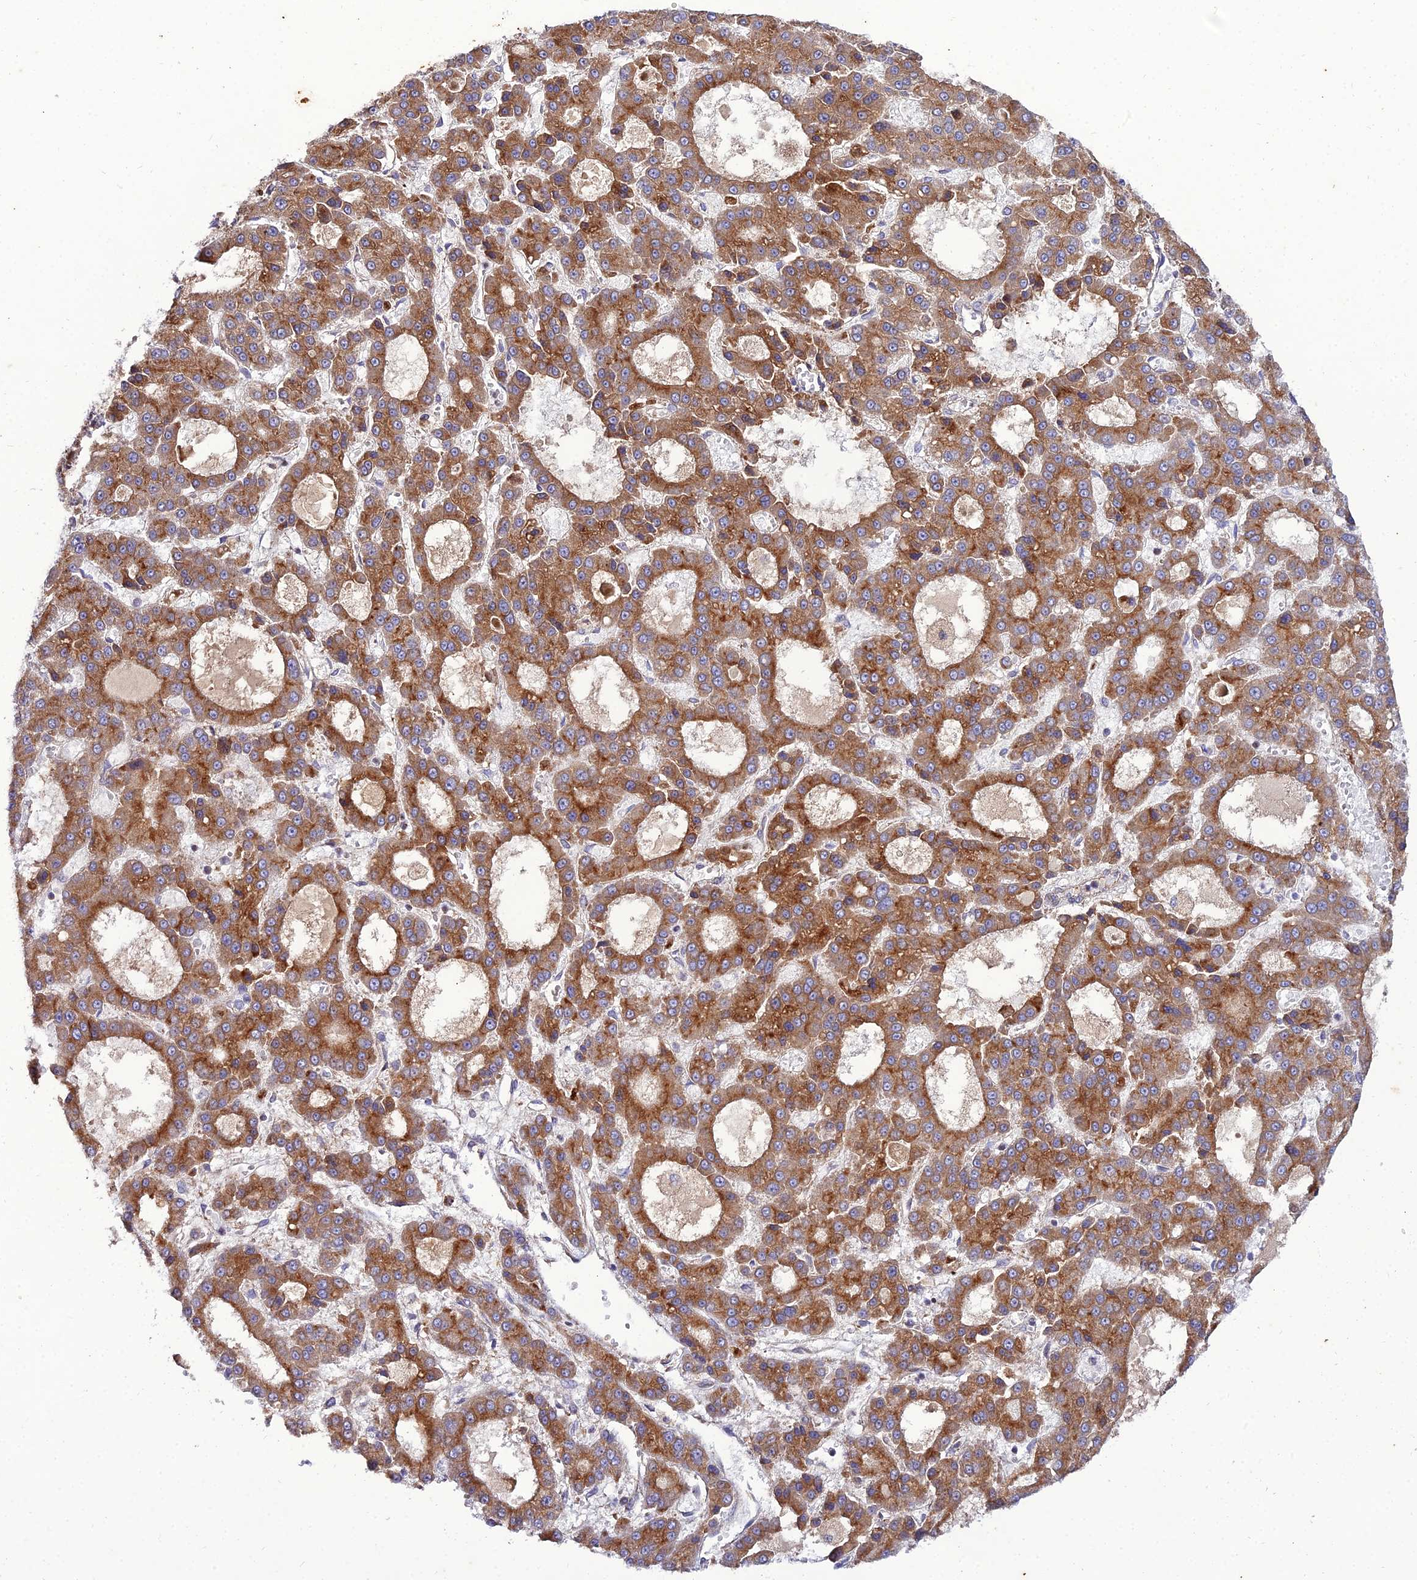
{"staining": {"intensity": "moderate", "quantity": ">75%", "location": "cytoplasmic/membranous"}, "tissue": "liver cancer", "cell_type": "Tumor cells", "image_type": "cancer", "snomed": [{"axis": "morphology", "description": "Carcinoma, Hepatocellular, NOS"}, {"axis": "topography", "description": "Liver"}], "caption": "The photomicrograph exhibits a brown stain indicating the presence of a protein in the cytoplasmic/membranous of tumor cells in liver cancer. (Stains: DAB (3,3'-diaminobenzidine) in brown, nuclei in blue, Microscopy: brightfield microscopy at high magnification).", "gene": "ARL6IP1", "patient": {"sex": "male", "age": 70}}